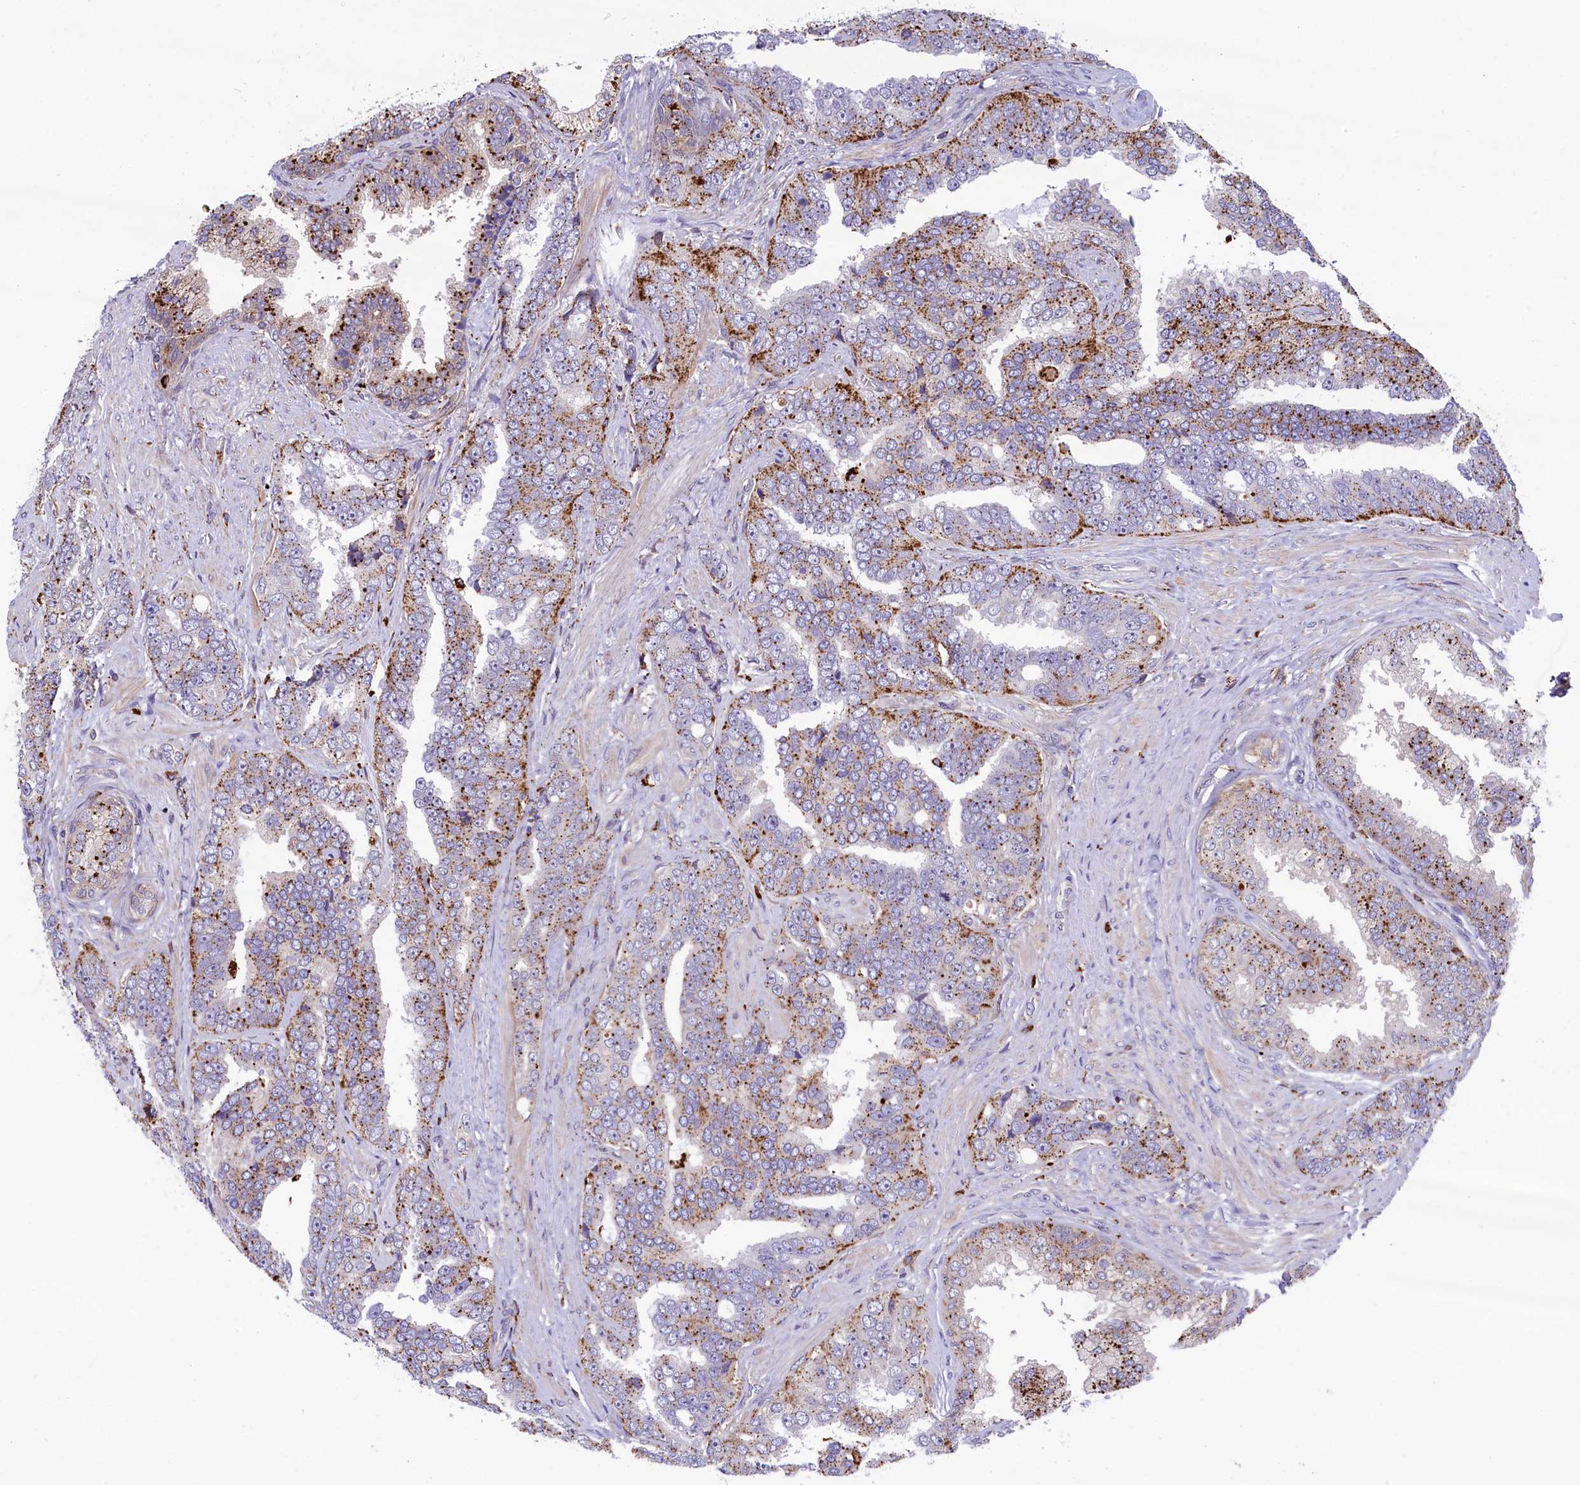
{"staining": {"intensity": "moderate", "quantity": "25%-75%", "location": "cytoplasmic/membranous"}, "tissue": "prostate cancer", "cell_type": "Tumor cells", "image_type": "cancer", "snomed": [{"axis": "morphology", "description": "Adenocarcinoma, High grade"}, {"axis": "topography", "description": "Prostate"}], "caption": "Human prostate high-grade adenocarcinoma stained with a brown dye displays moderate cytoplasmic/membranous positive positivity in approximately 25%-75% of tumor cells.", "gene": "MAN2B1", "patient": {"sex": "male", "age": 67}}